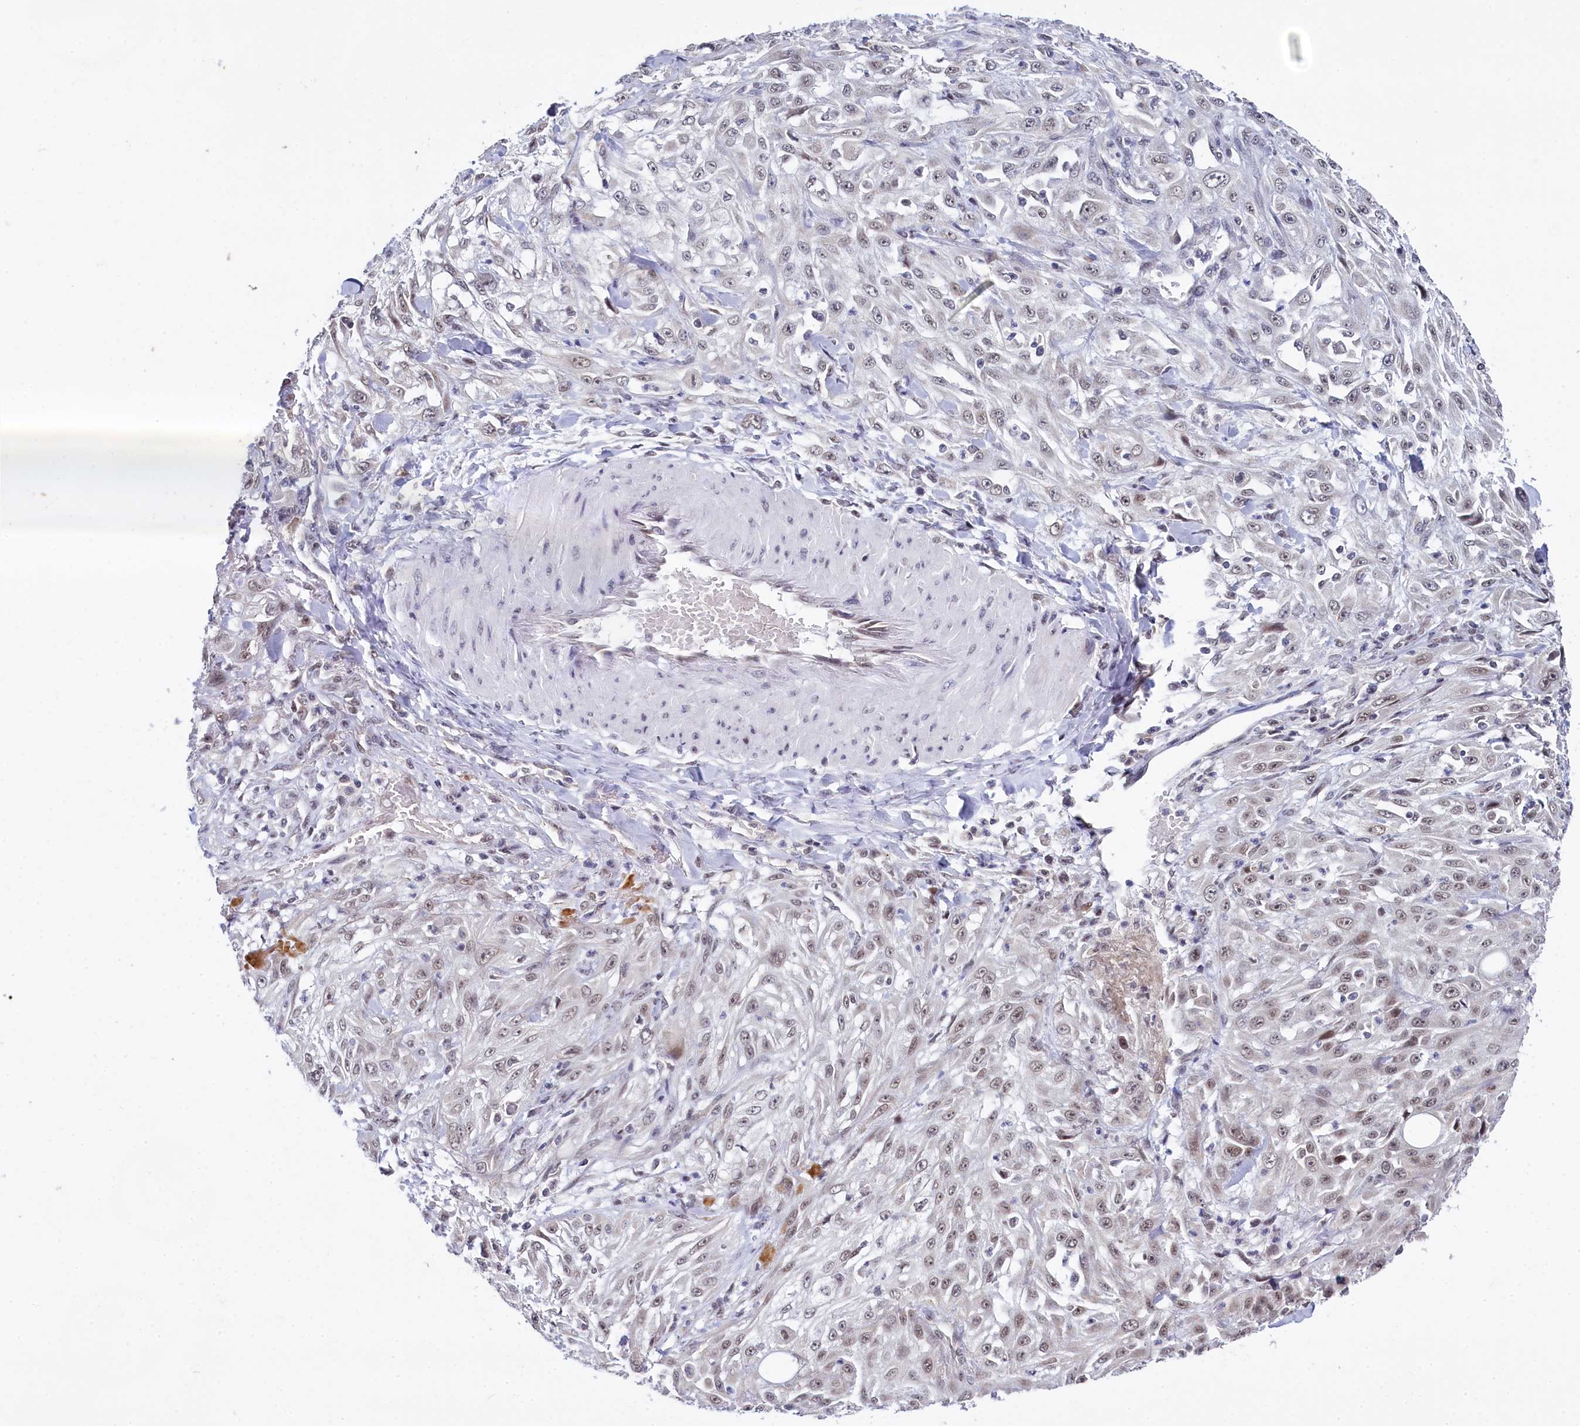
{"staining": {"intensity": "weak", "quantity": "<25%", "location": "nuclear"}, "tissue": "skin cancer", "cell_type": "Tumor cells", "image_type": "cancer", "snomed": [{"axis": "morphology", "description": "Squamous cell carcinoma, NOS"}, {"axis": "morphology", "description": "Squamous cell carcinoma, metastatic, NOS"}, {"axis": "topography", "description": "Skin"}, {"axis": "topography", "description": "Lymph node"}], "caption": "Tumor cells show no significant staining in metastatic squamous cell carcinoma (skin). The staining is performed using DAB (3,3'-diaminobenzidine) brown chromogen with nuclei counter-stained in using hematoxylin.", "gene": "PPHLN1", "patient": {"sex": "male", "age": 75}}